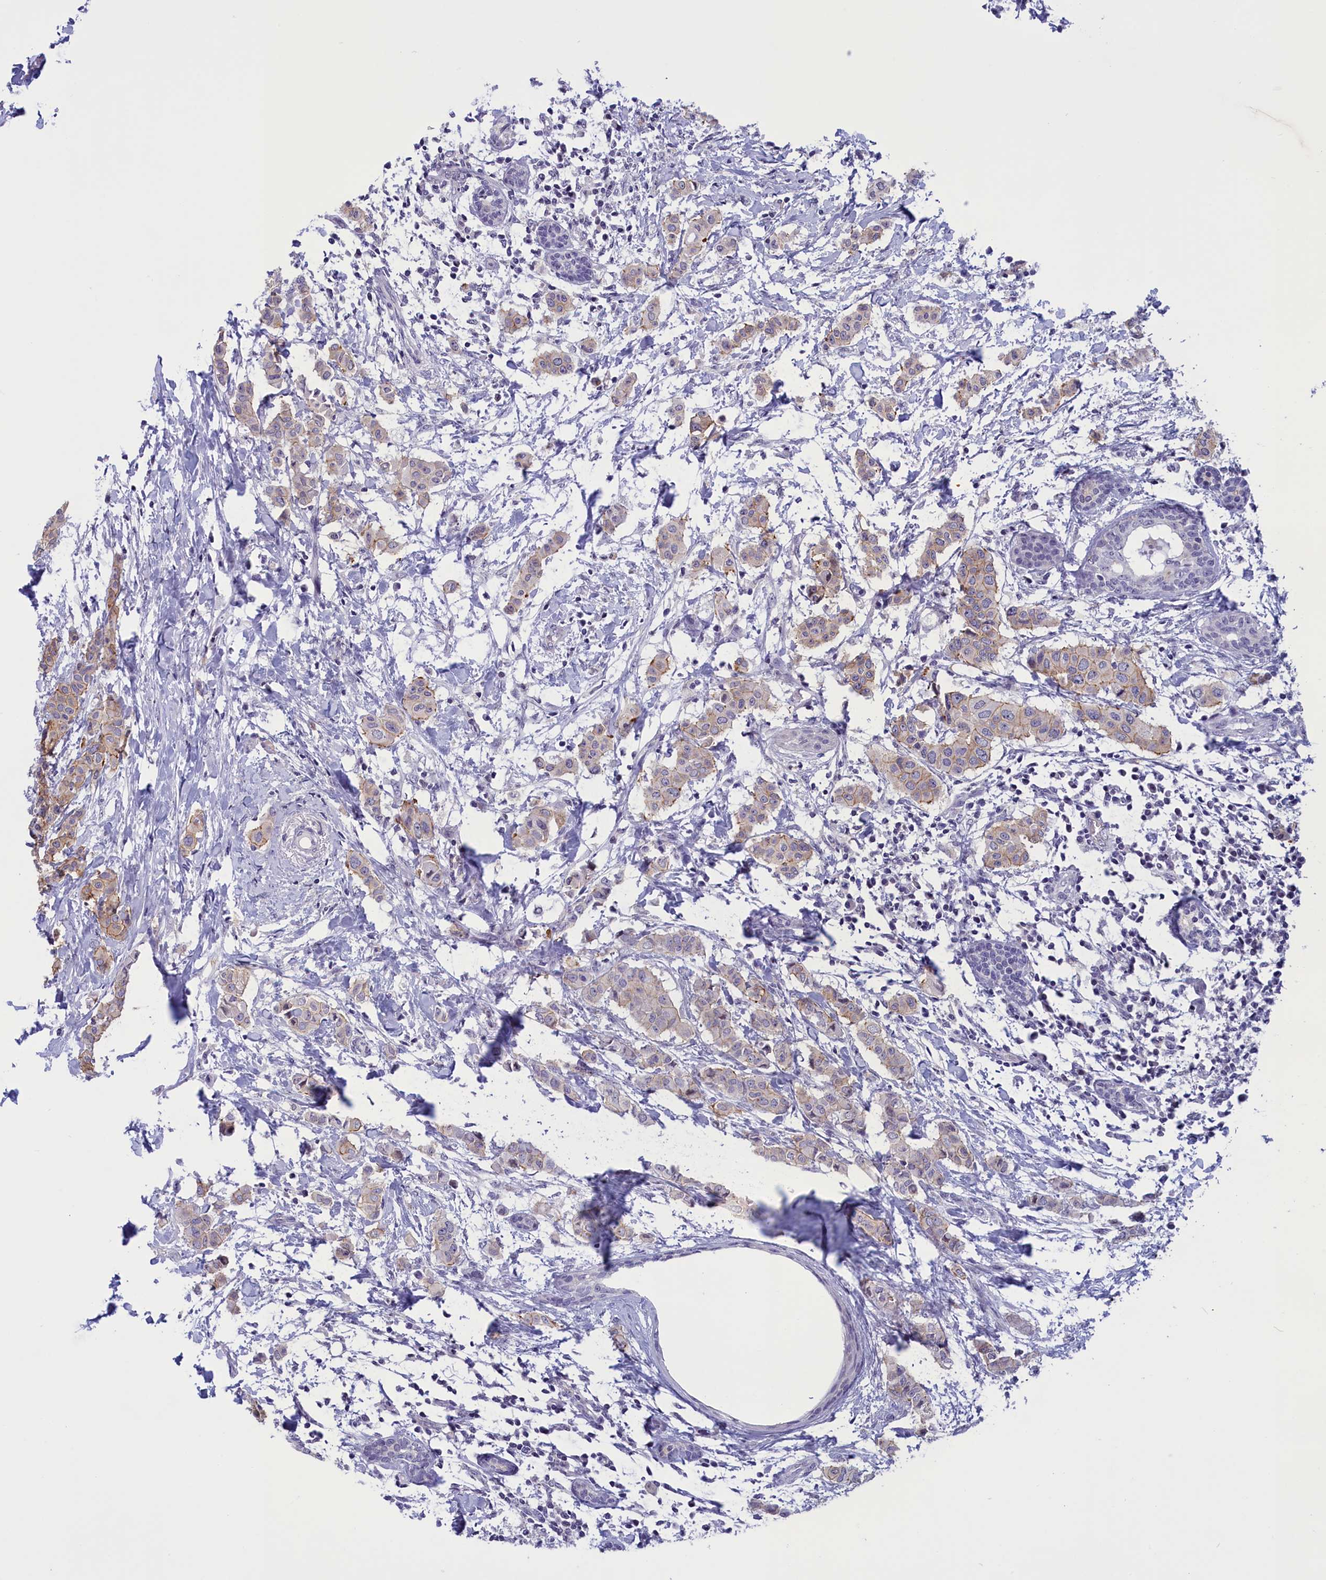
{"staining": {"intensity": "weak", "quantity": "<25%", "location": "cytoplasmic/membranous"}, "tissue": "breast cancer", "cell_type": "Tumor cells", "image_type": "cancer", "snomed": [{"axis": "morphology", "description": "Duct carcinoma"}, {"axis": "topography", "description": "Breast"}], "caption": "A high-resolution image shows immunohistochemistry staining of breast cancer, which exhibits no significant expression in tumor cells. The staining was performed using DAB to visualize the protein expression in brown, while the nuclei were stained in blue with hematoxylin (Magnification: 20x).", "gene": "CORO2A", "patient": {"sex": "female", "age": 40}}